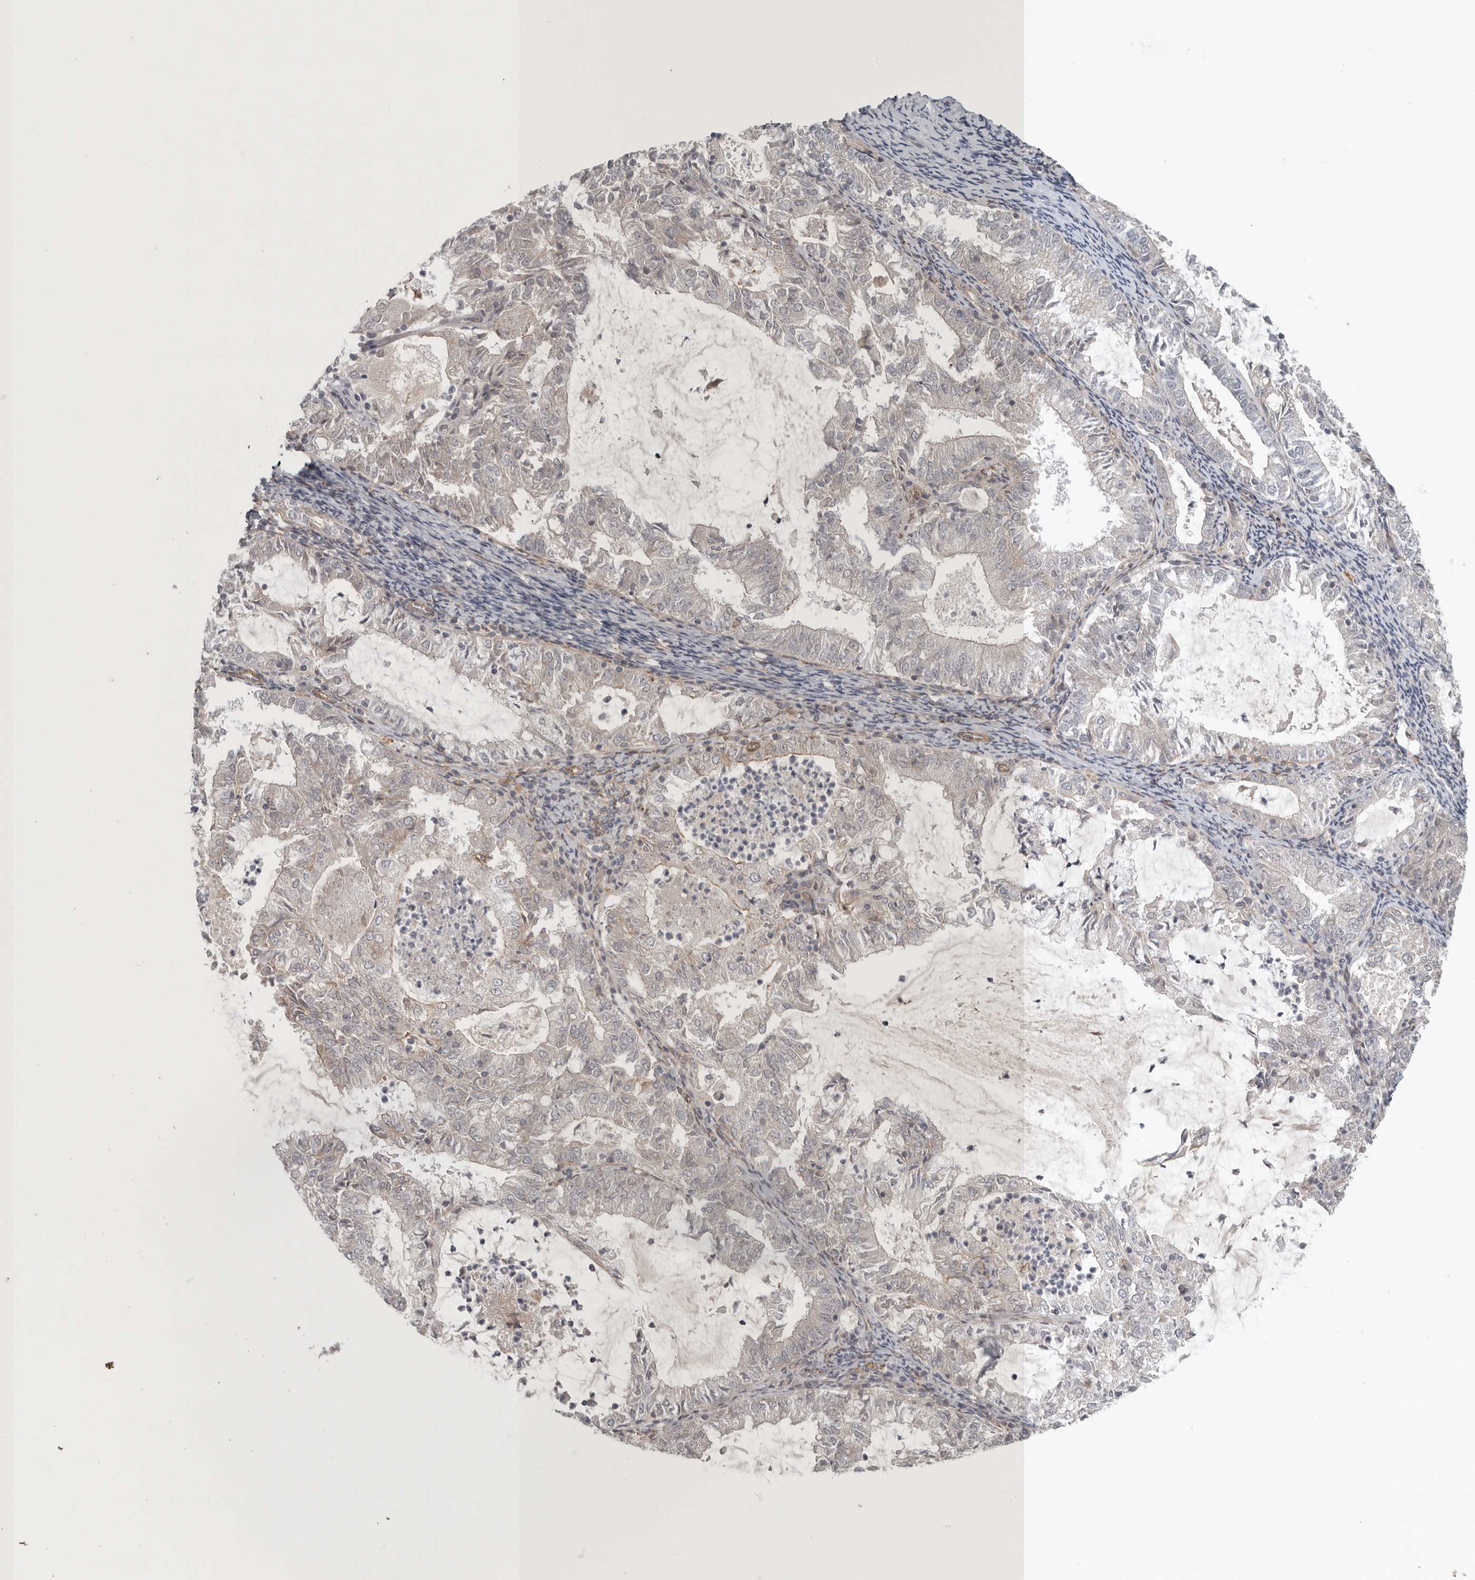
{"staining": {"intensity": "negative", "quantity": "none", "location": "none"}, "tissue": "endometrial cancer", "cell_type": "Tumor cells", "image_type": "cancer", "snomed": [{"axis": "morphology", "description": "Adenocarcinoma, NOS"}, {"axis": "topography", "description": "Endometrium"}], "caption": "This is an immunohistochemistry histopathology image of human endometrial adenocarcinoma. There is no positivity in tumor cells.", "gene": "LONRF1", "patient": {"sex": "female", "age": 57}}